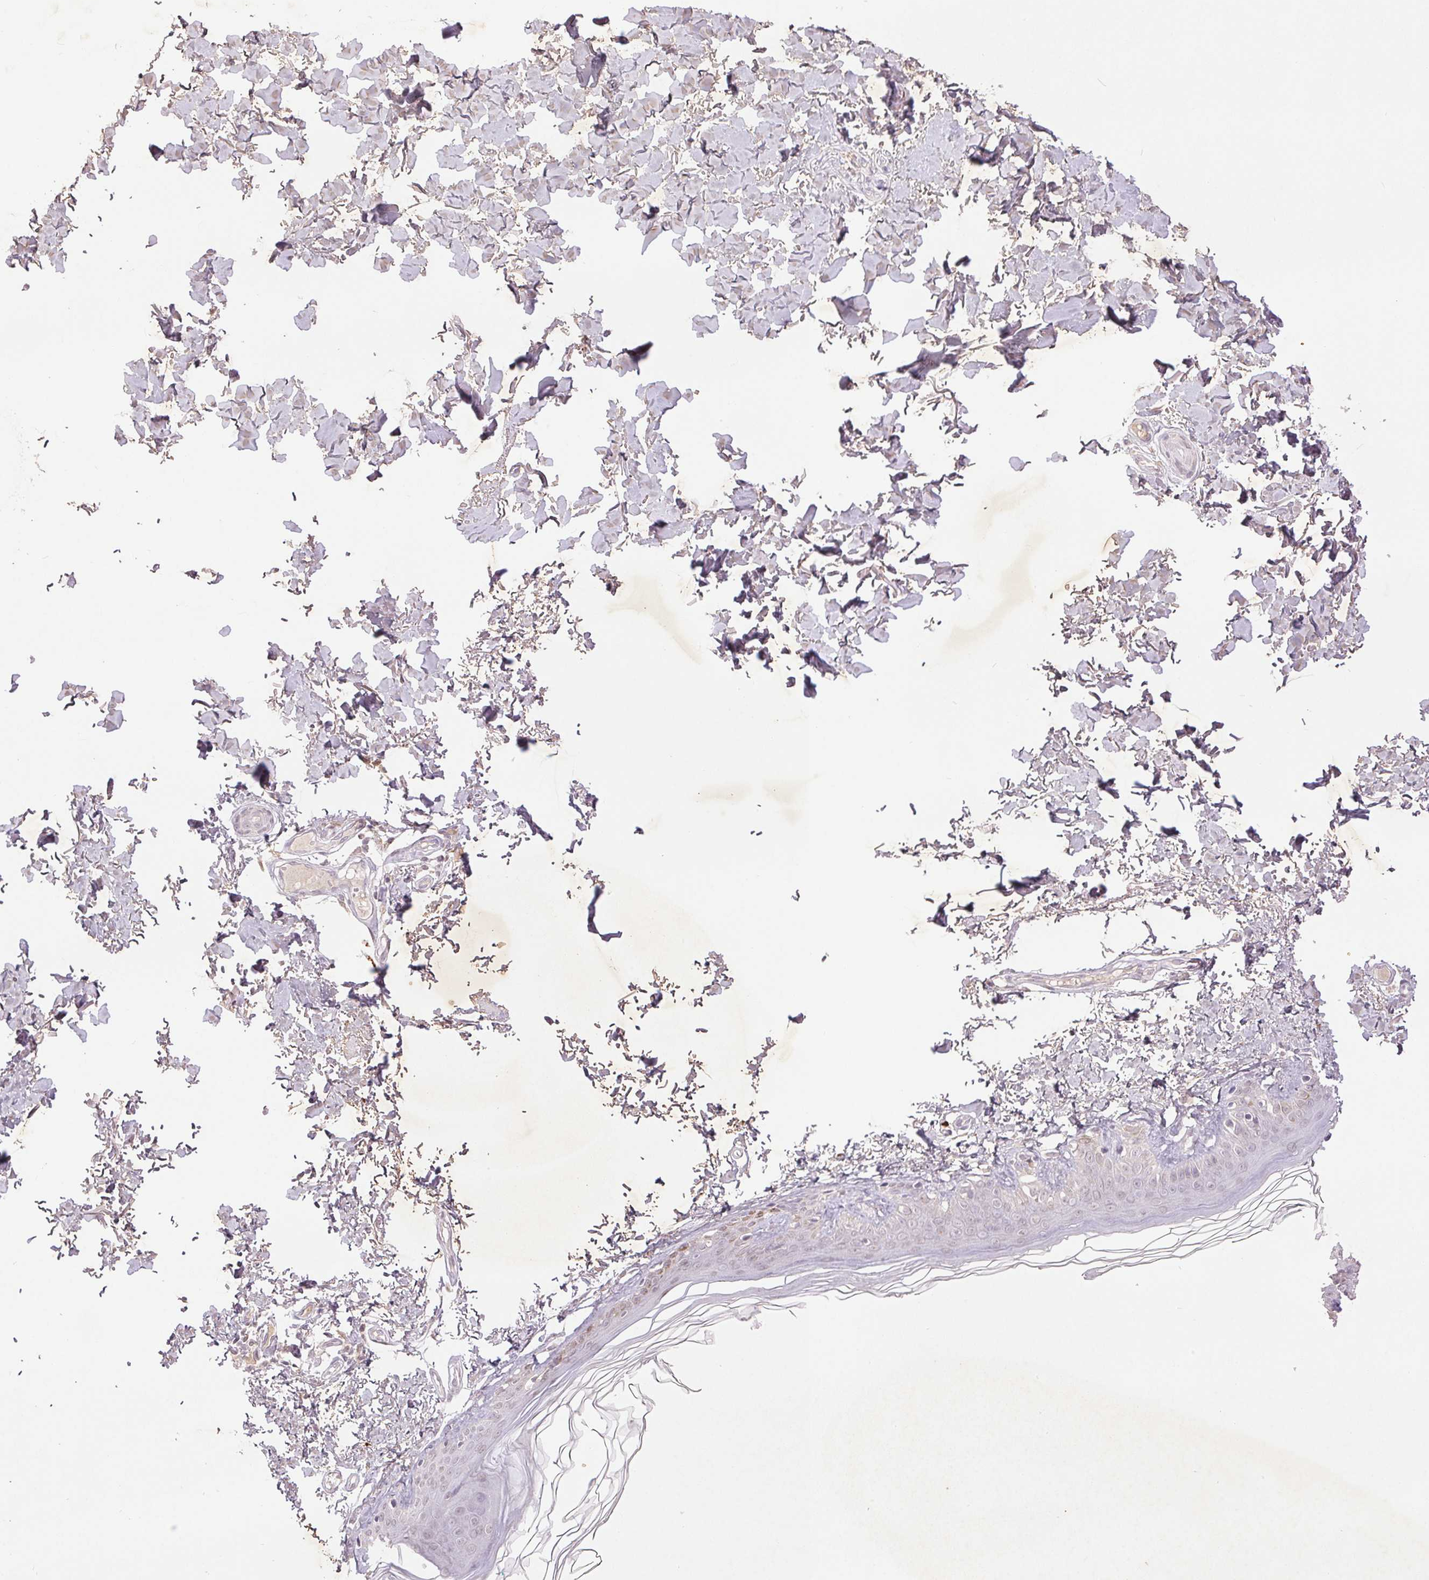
{"staining": {"intensity": "negative", "quantity": "none", "location": "none"}, "tissue": "skin", "cell_type": "Fibroblasts", "image_type": "normal", "snomed": [{"axis": "morphology", "description": "Normal tissue, NOS"}, {"axis": "topography", "description": "Skin"}, {"axis": "topography", "description": "Peripheral nerve tissue"}], "caption": "This micrograph is of normal skin stained with immunohistochemistry (IHC) to label a protein in brown with the nuclei are counter-stained blue. There is no positivity in fibroblasts.", "gene": "FAM168B", "patient": {"sex": "female", "age": 45}}